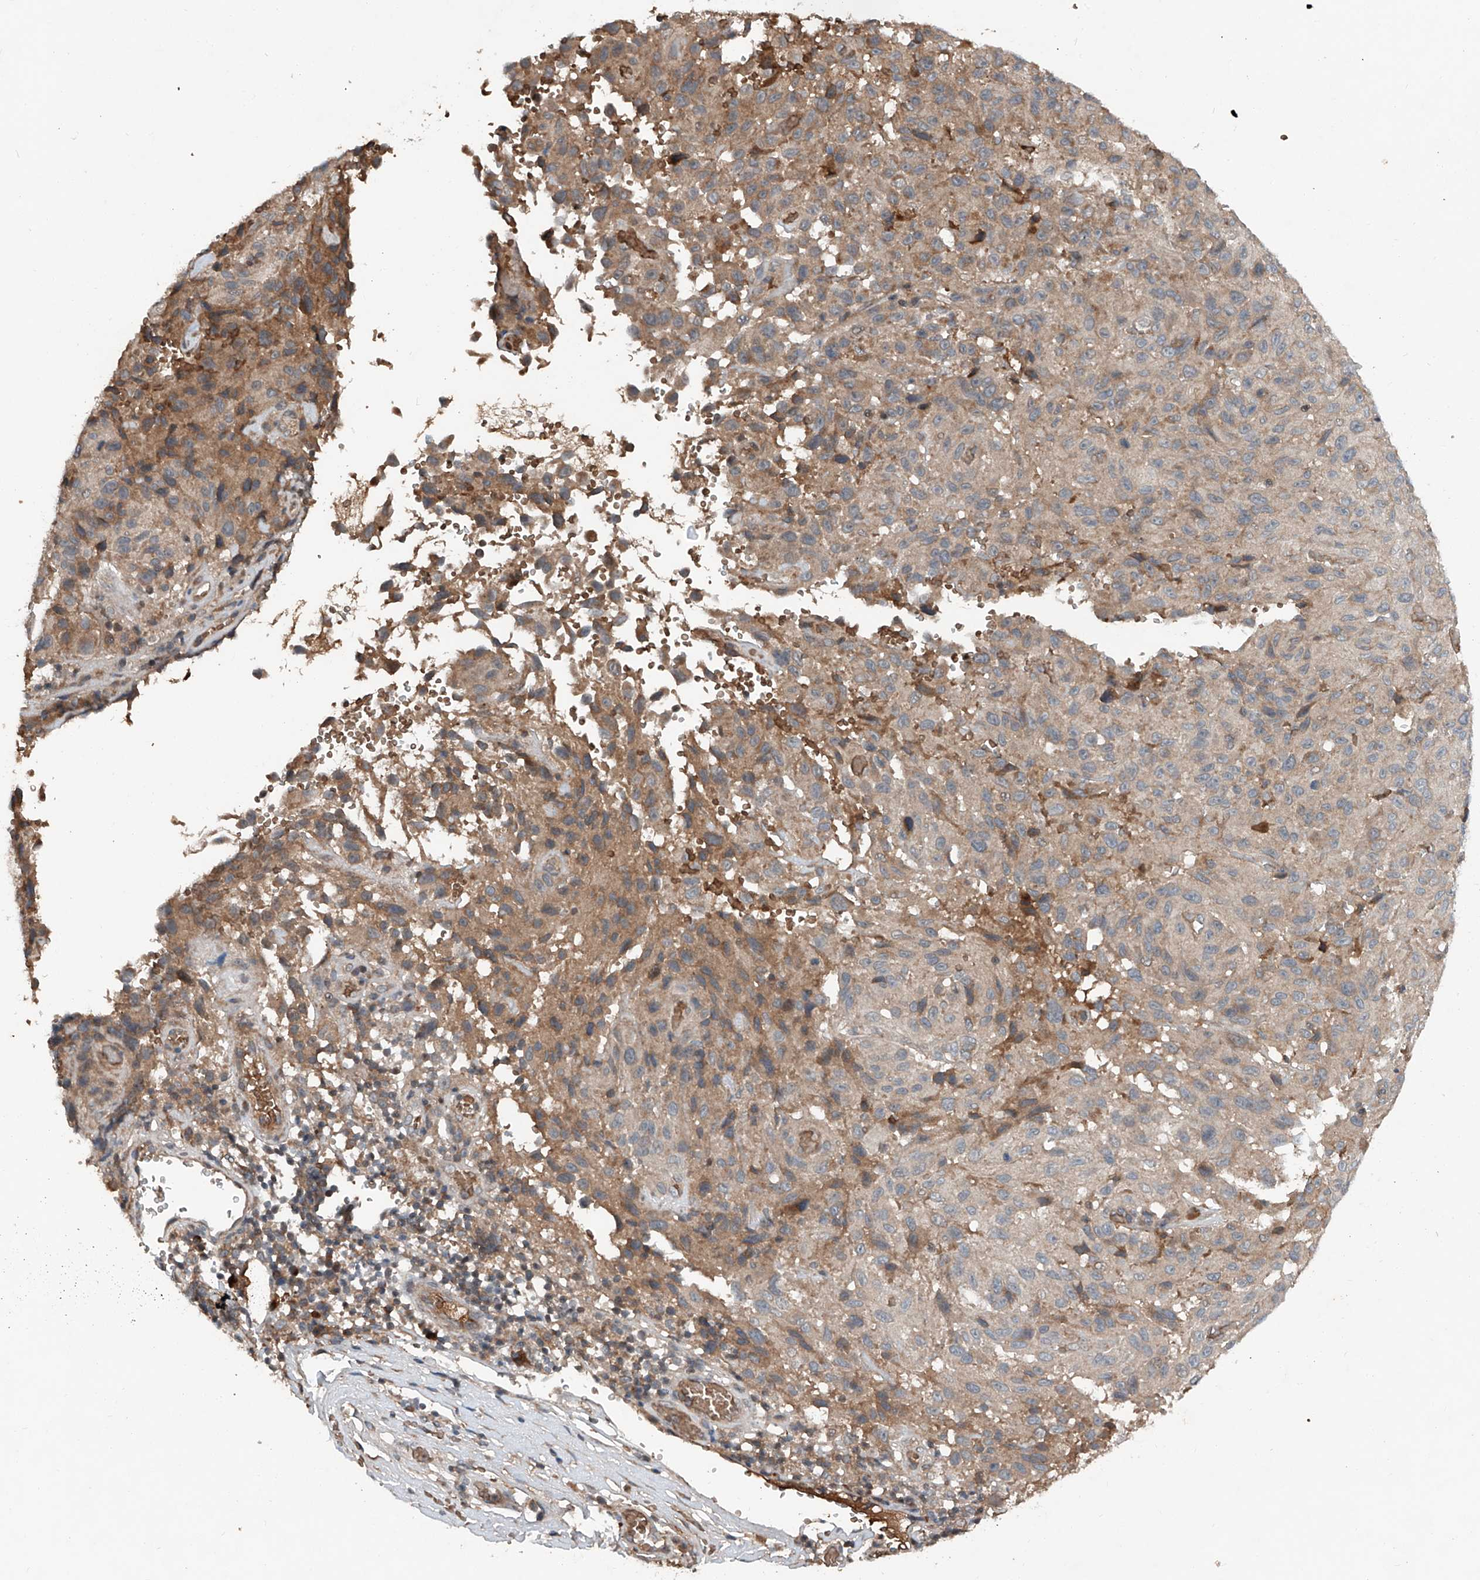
{"staining": {"intensity": "weak", "quantity": "<25%", "location": "cytoplasmic/membranous"}, "tissue": "melanoma", "cell_type": "Tumor cells", "image_type": "cancer", "snomed": [{"axis": "morphology", "description": "Malignant melanoma, NOS"}, {"axis": "topography", "description": "Skin"}], "caption": "High power microscopy histopathology image of an IHC photomicrograph of melanoma, revealing no significant positivity in tumor cells.", "gene": "ADAM23", "patient": {"sex": "male", "age": 66}}